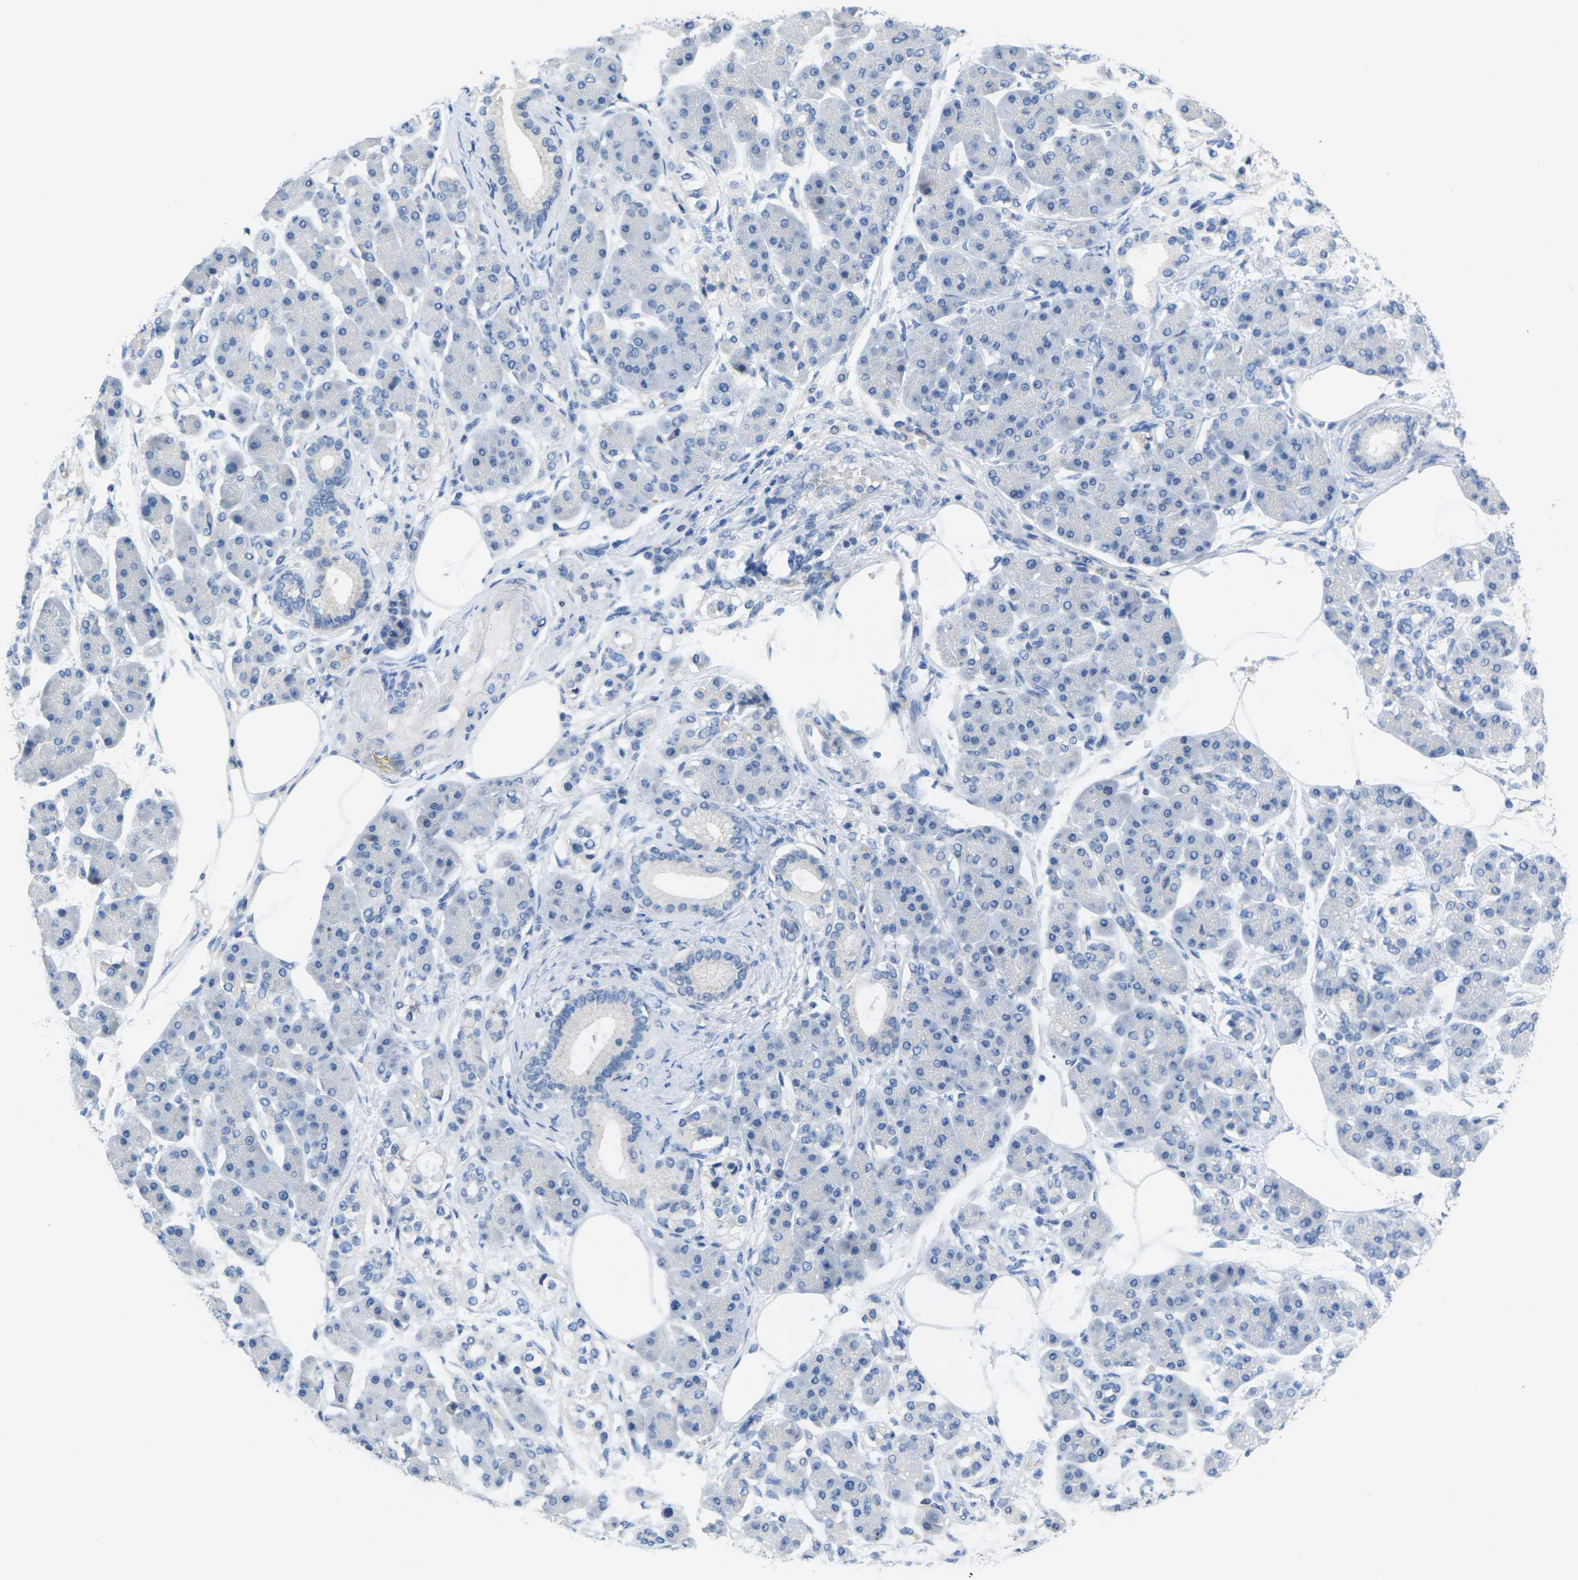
{"staining": {"intensity": "negative", "quantity": "none", "location": "none"}, "tissue": "pancreatic cancer", "cell_type": "Tumor cells", "image_type": "cancer", "snomed": [{"axis": "morphology", "description": "Adenocarcinoma, NOS"}, {"axis": "morphology", "description": "Adenocarcinoma, metastatic, NOS"}, {"axis": "topography", "description": "Lymph node"}, {"axis": "topography", "description": "Pancreas"}, {"axis": "topography", "description": "Duodenum"}], "caption": "A high-resolution photomicrograph shows immunohistochemistry (IHC) staining of metastatic adenocarcinoma (pancreatic), which displays no significant positivity in tumor cells. (Immunohistochemistry (ihc), brightfield microscopy, high magnification).", "gene": "TNNI3", "patient": {"sex": "female", "age": 64}}